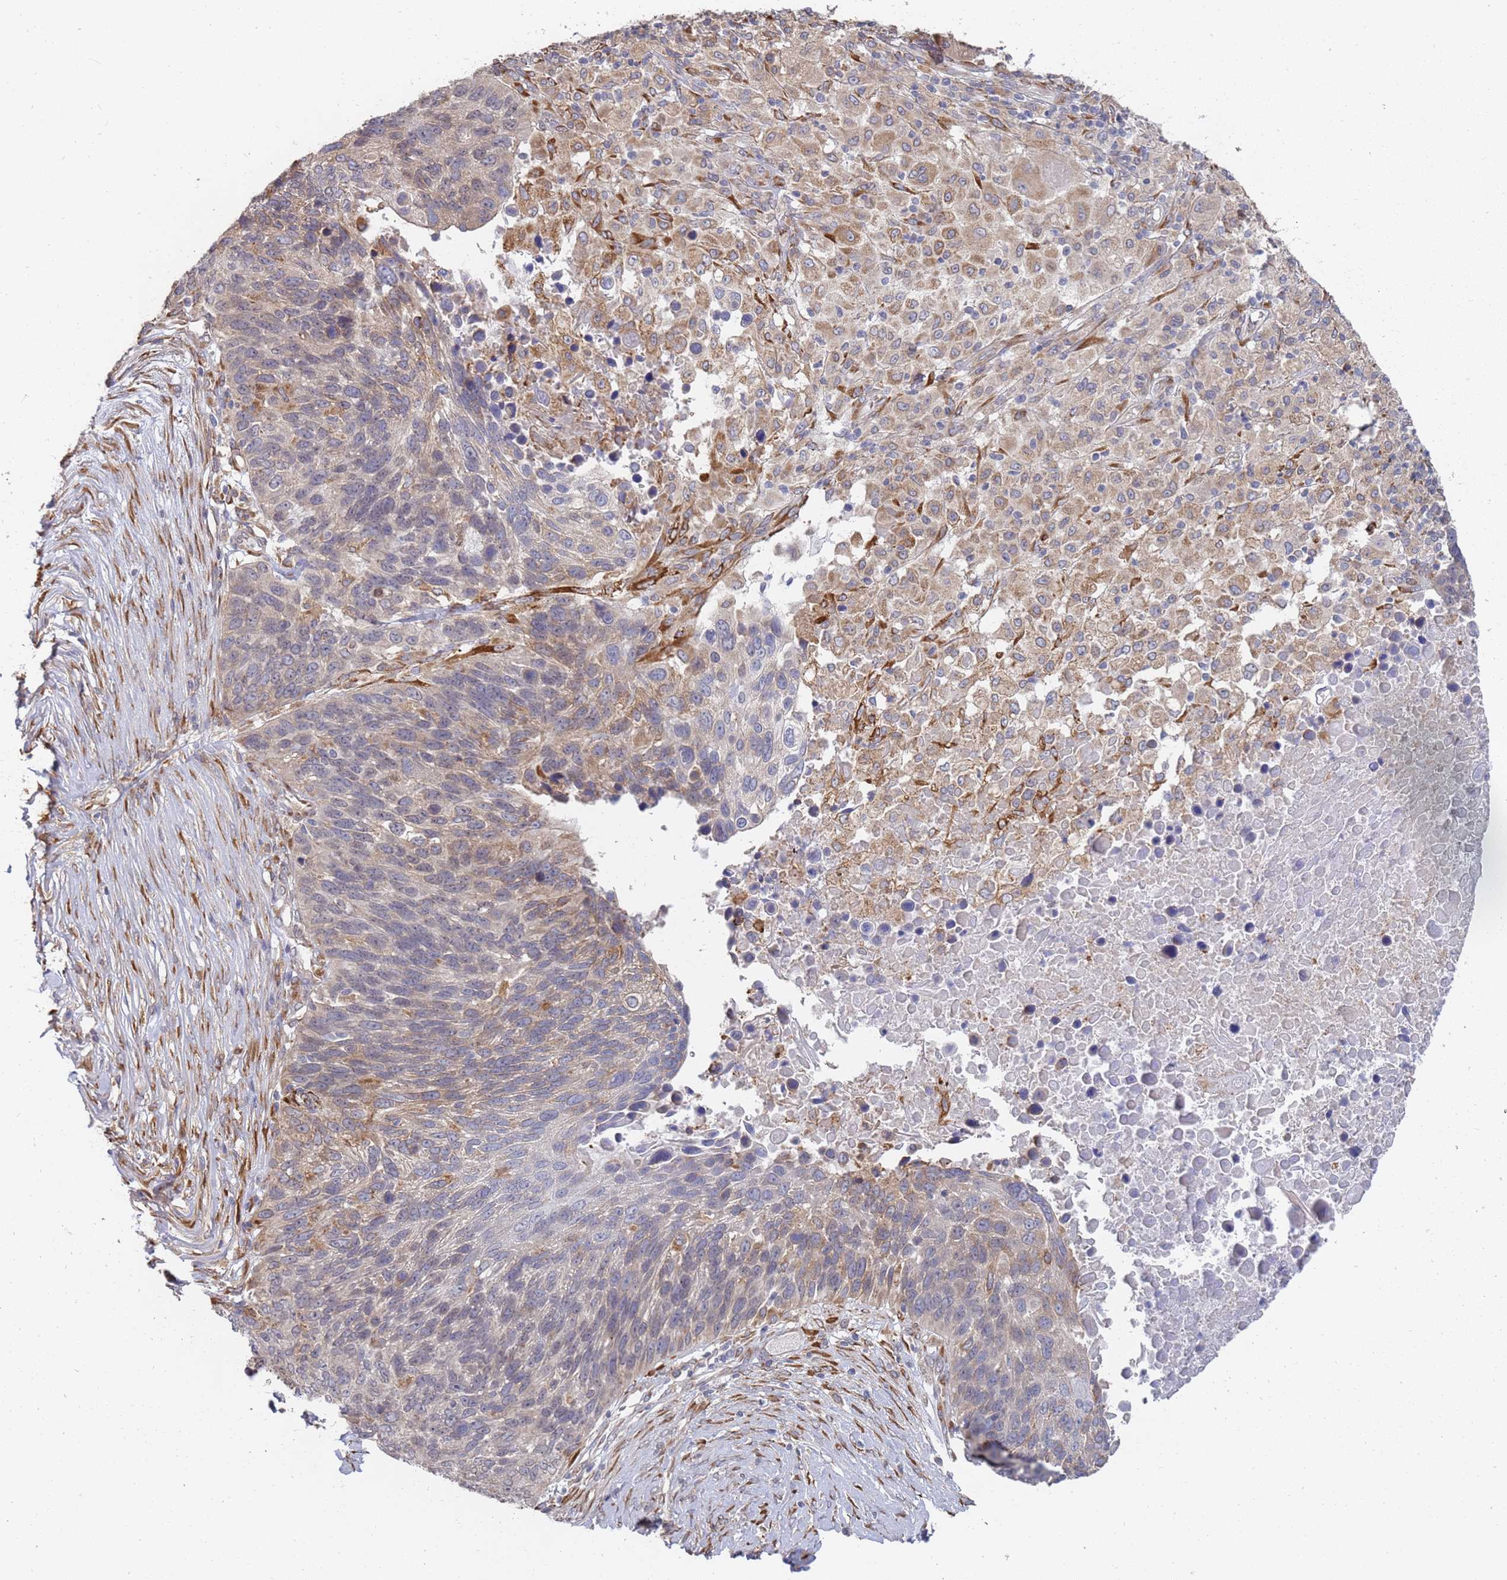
{"staining": {"intensity": "moderate", "quantity": "<25%", "location": "cytoplasmic/membranous"}, "tissue": "lung cancer", "cell_type": "Tumor cells", "image_type": "cancer", "snomed": [{"axis": "morphology", "description": "Normal tissue, NOS"}, {"axis": "morphology", "description": "Squamous cell carcinoma, NOS"}, {"axis": "topography", "description": "Lymph node"}, {"axis": "topography", "description": "Lung"}], "caption": "IHC of lung cancer exhibits low levels of moderate cytoplasmic/membranous expression in approximately <25% of tumor cells. (DAB (3,3'-diaminobenzidine) IHC with brightfield microscopy, high magnification).", "gene": "VRK2", "patient": {"sex": "male", "age": 66}}